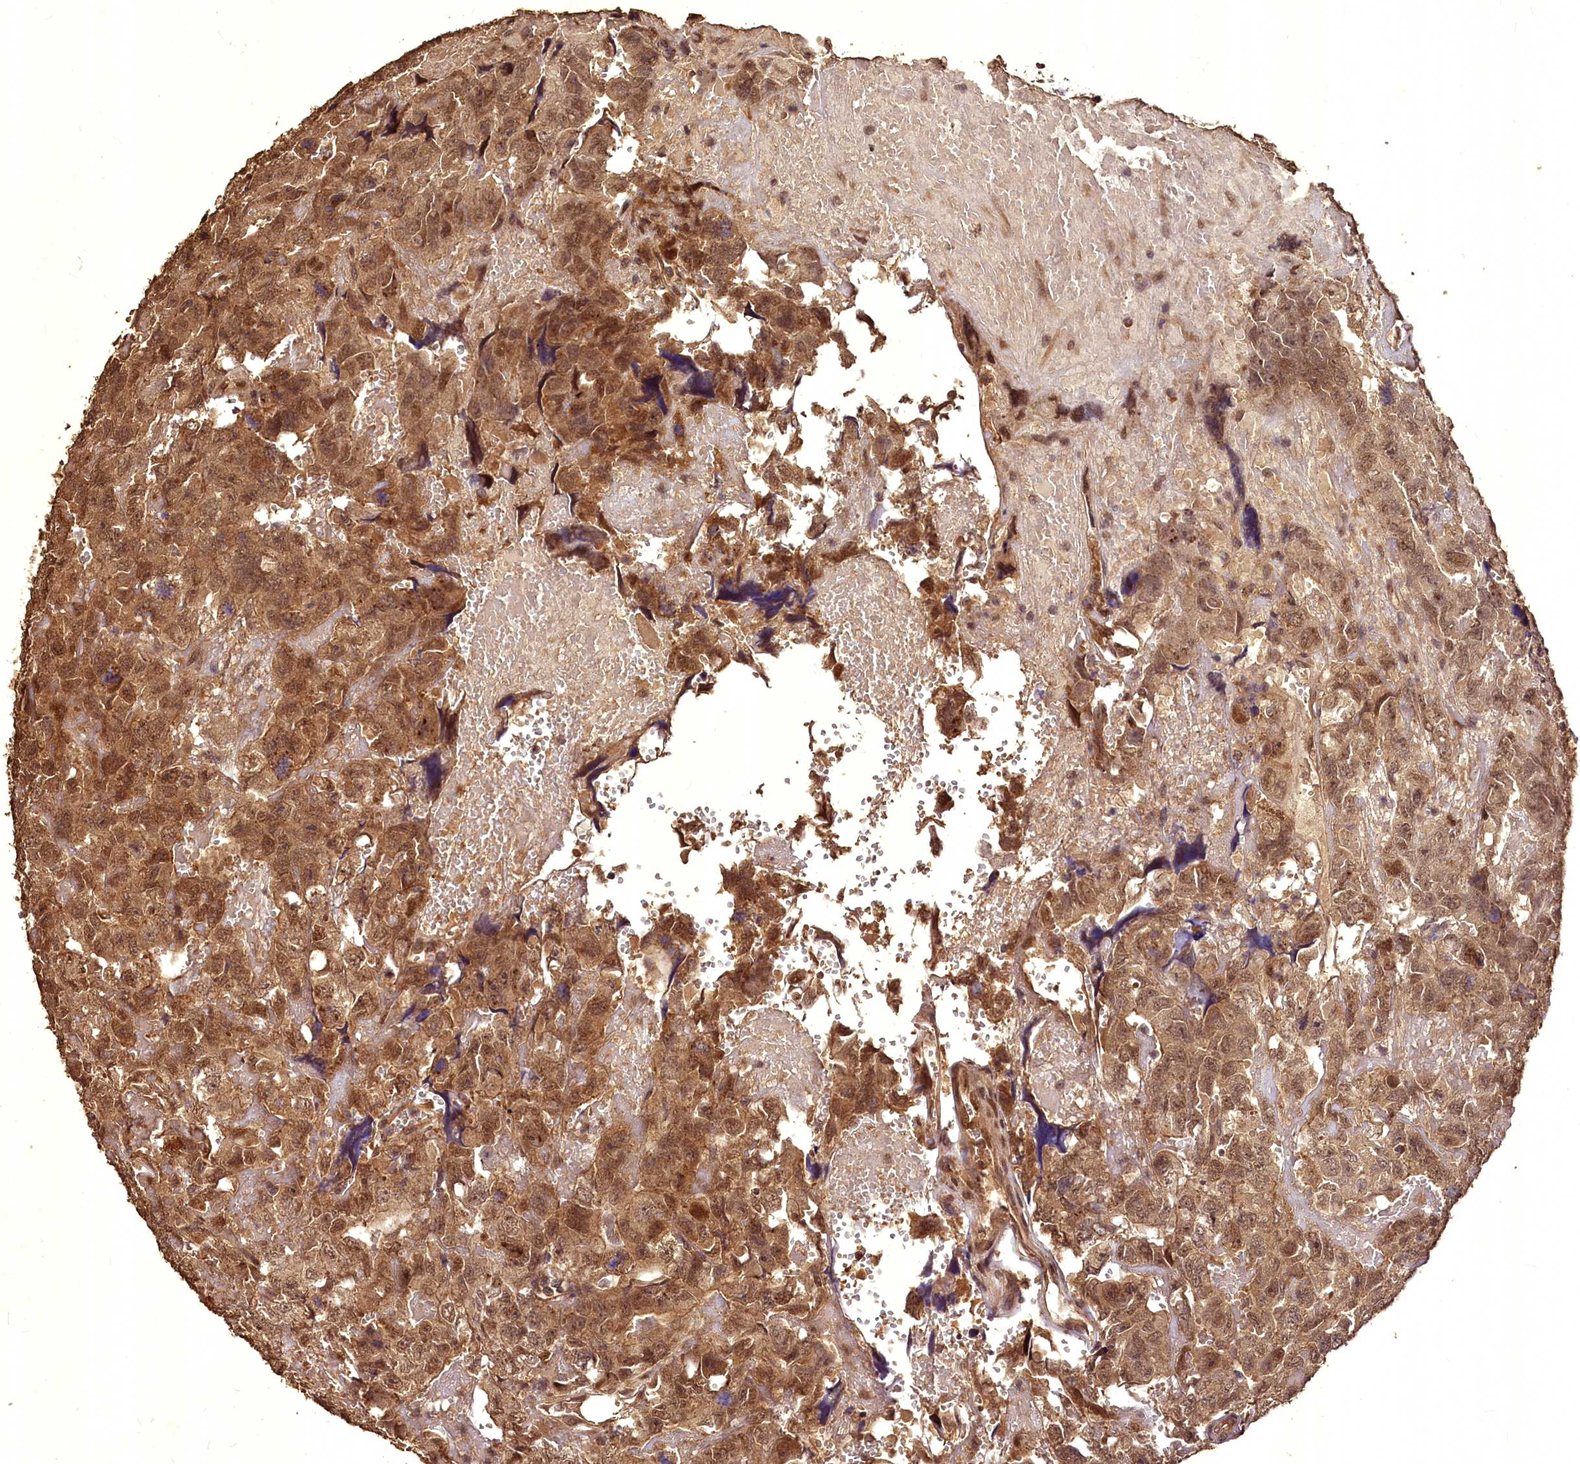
{"staining": {"intensity": "moderate", "quantity": ">75%", "location": "cytoplasmic/membranous,nuclear"}, "tissue": "testis cancer", "cell_type": "Tumor cells", "image_type": "cancer", "snomed": [{"axis": "morphology", "description": "Carcinoma, Embryonal, NOS"}, {"axis": "topography", "description": "Testis"}], "caption": "Protein expression analysis of human embryonal carcinoma (testis) reveals moderate cytoplasmic/membranous and nuclear positivity in approximately >75% of tumor cells.", "gene": "VPS51", "patient": {"sex": "male", "age": 45}}